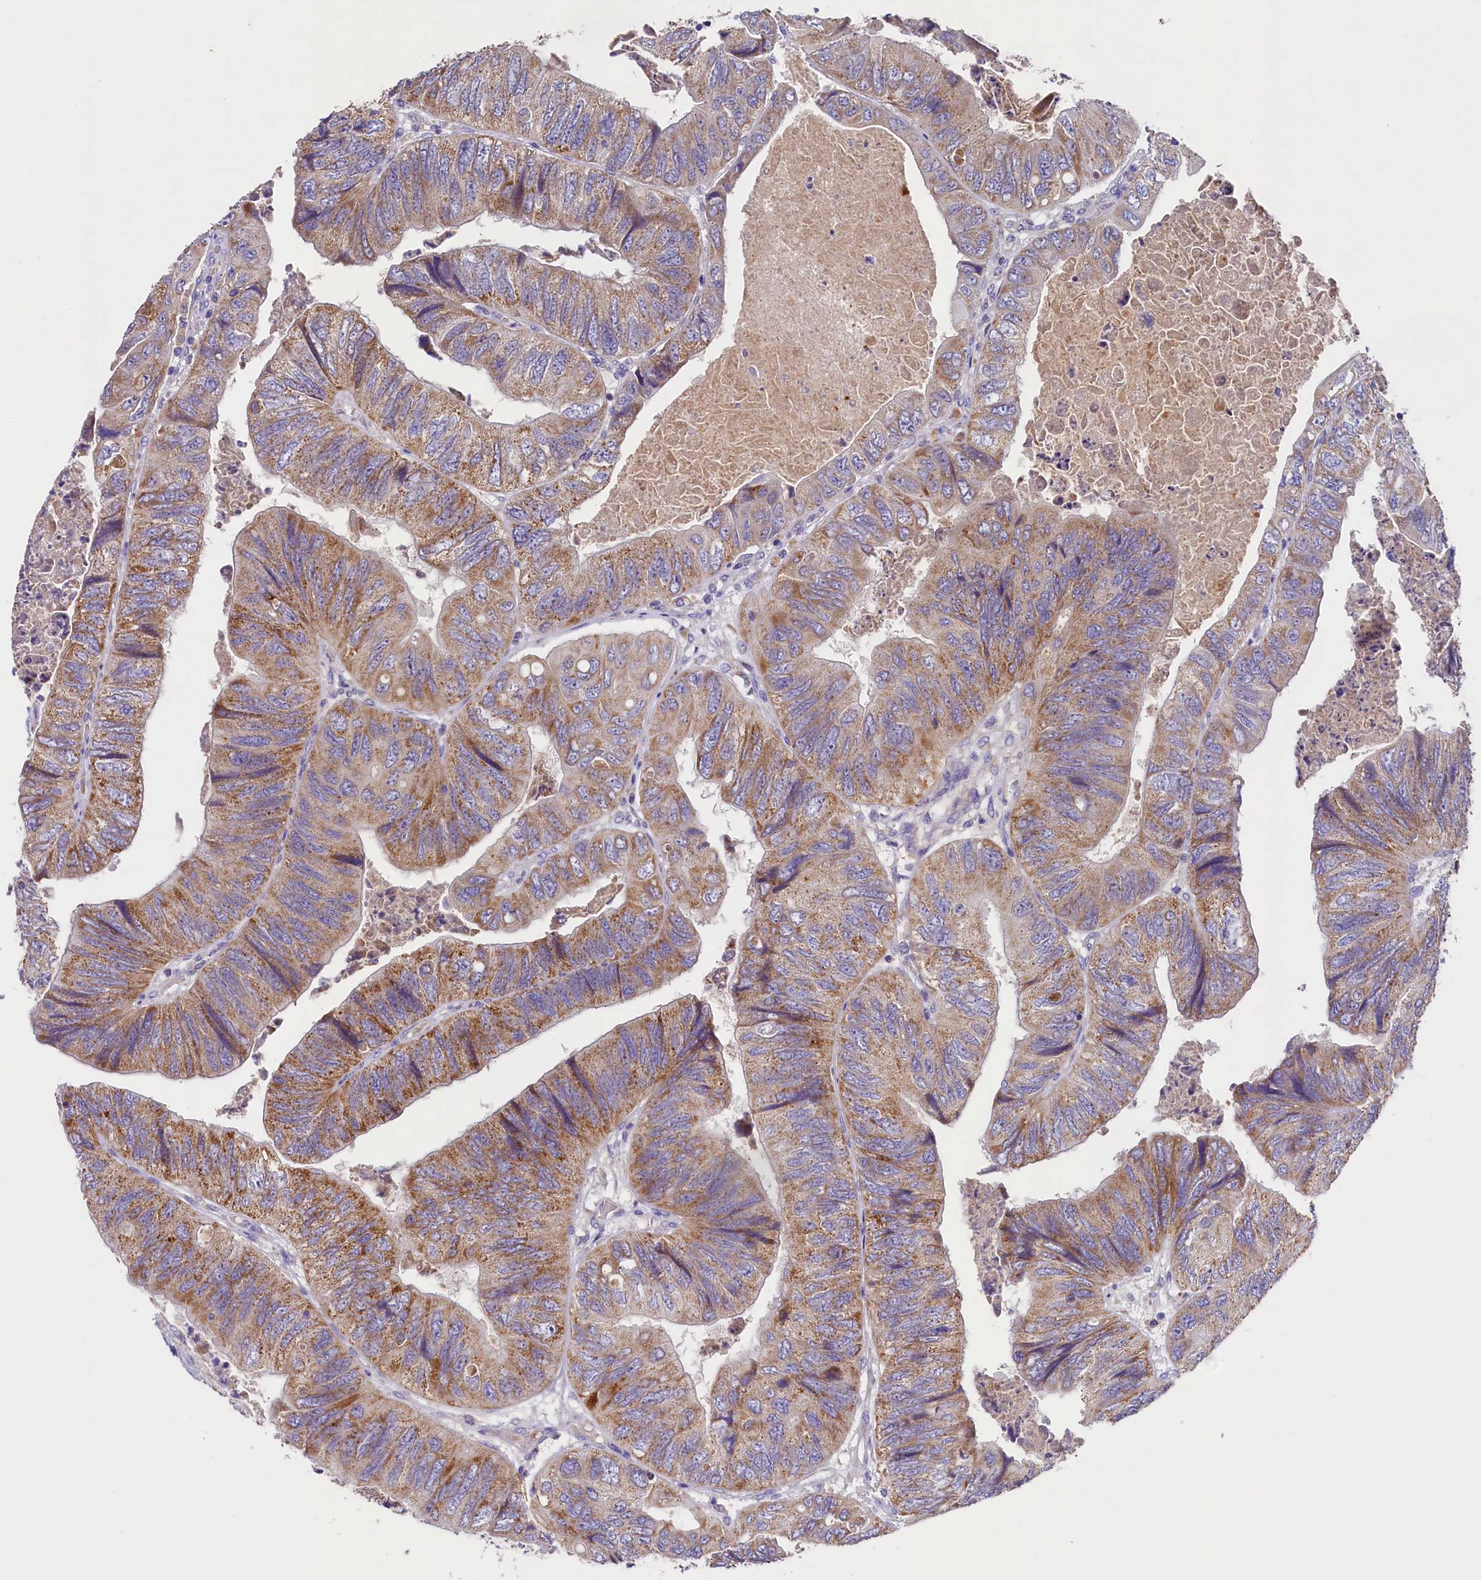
{"staining": {"intensity": "moderate", "quantity": ">75%", "location": "cytoplasmic/membranous"}, "tissue": "colorectal cancer", "cell_type": "Tumor cells", "image_type": "cancer", "snomed": [{"axis": "morphology", "description": "Adenocarcinoma, NOS"}, {"axis": "topography", "description": "Rectum"}], "caption": "Immunohistochemical staining of human colorectal cancer exhibits medium levels of moderate cytoplasmic/membranous protein positivity in approximately >75% of tumor cells. The staining was performed using DAB to visualize the protein expression in brown, while the nuclei were stained in blue with hematoxylin (Magnification: 20x).", "gene": "PMPCB", "patient": {"sex": "male", "age": 63}}